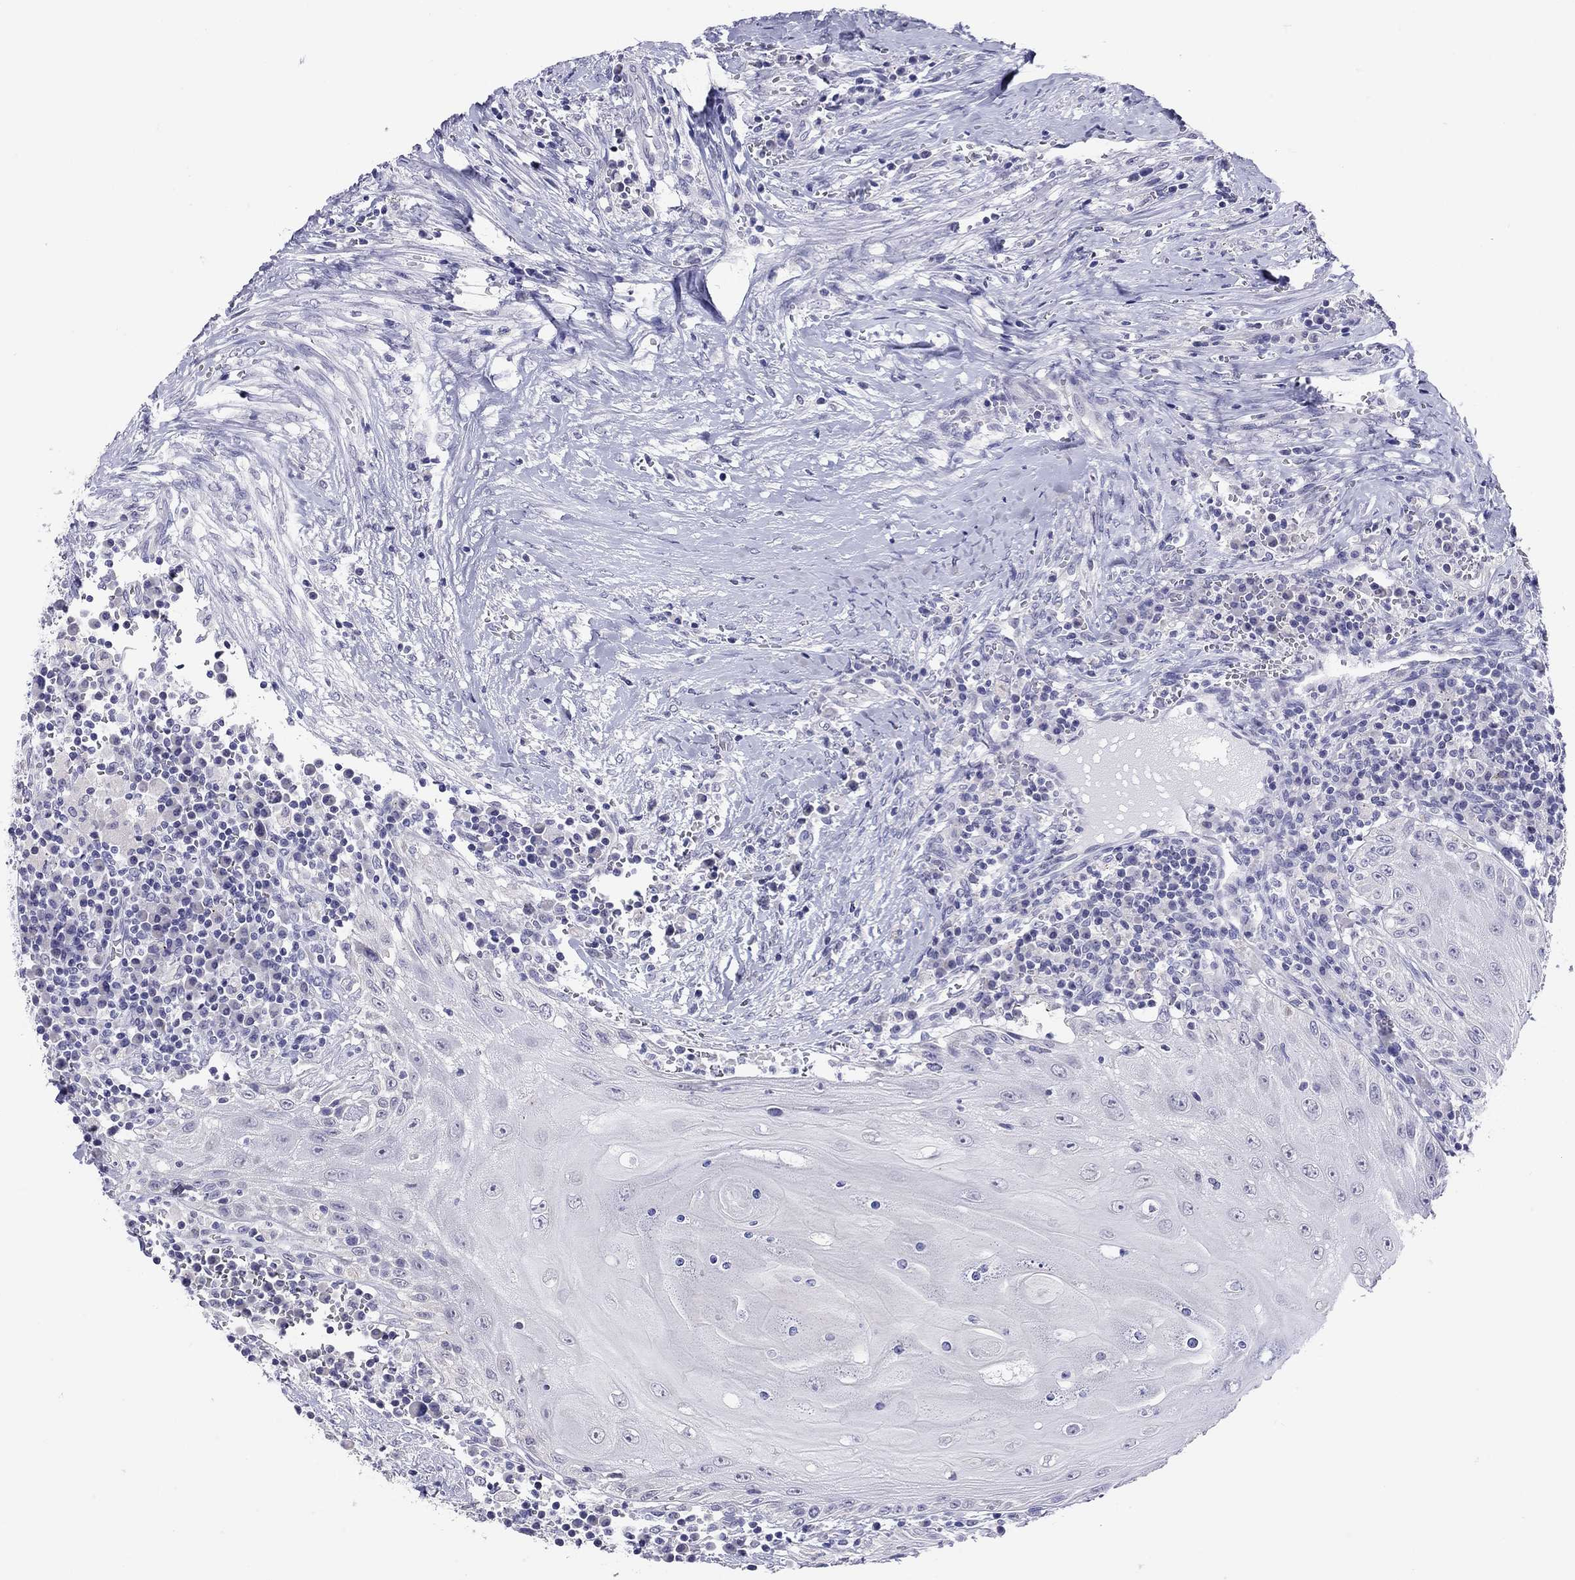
{"staining": {"intensity": "negative", "quantity": "none", "location": "none"}, "tissue": "head and neck cancer", "cell_type": "Tumor cells", "image_type": "cancer", "snomed": [{"axis": "morphology", "description": "Squamous cell carcinoma, NOS"}, {"axis": "topography", "description": "Oral tissue"}, {"axis": "topography", "description": "Head-Neck"}], "caption": "Protein analysis of head and neck squamous cell carcinoma reveals no significant positivity in tumor cells.", "gene": "ARMC12", "patient": {"sex": "male", "age": 58}}